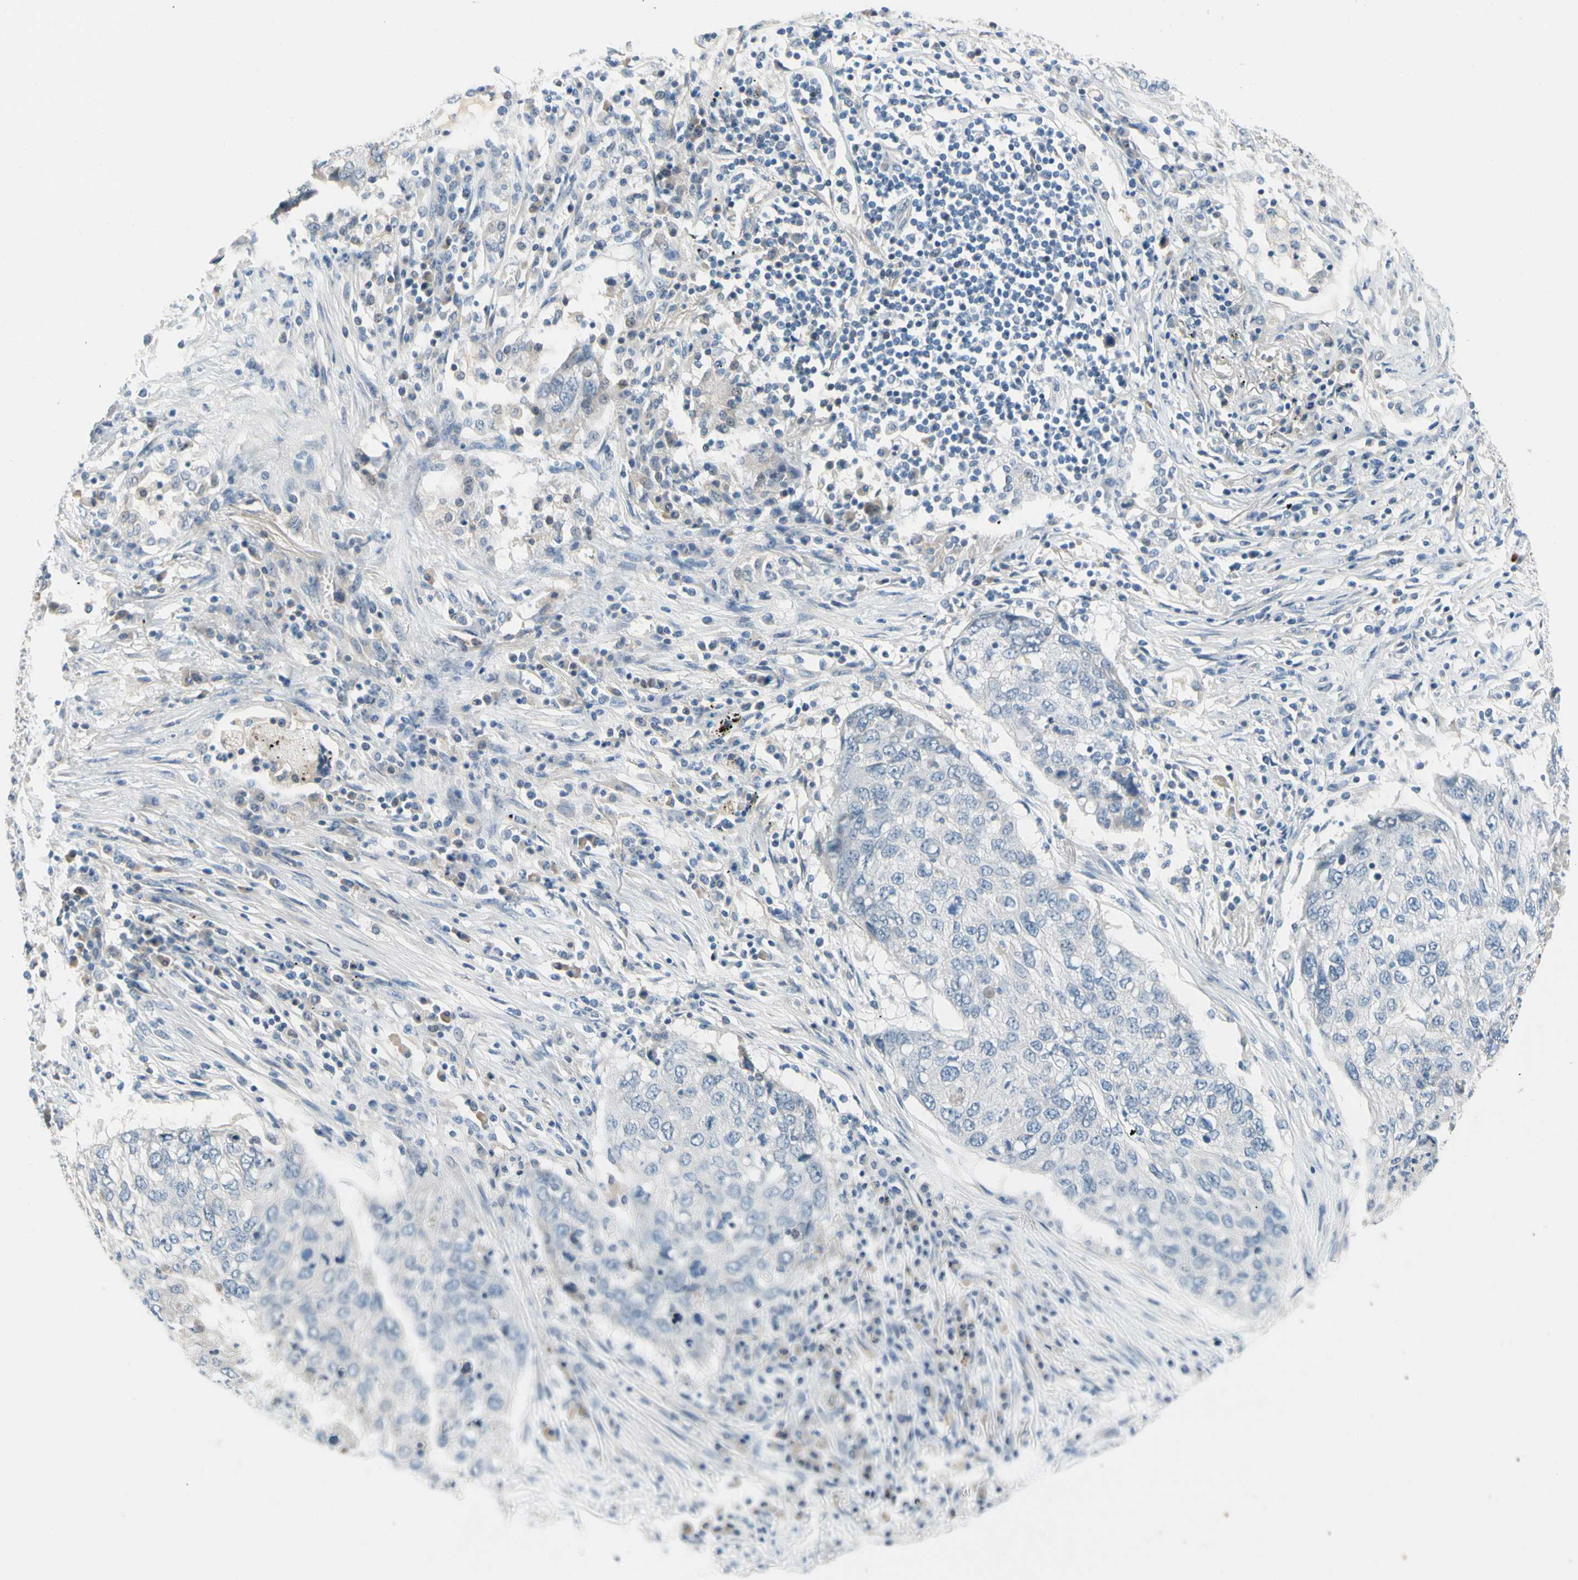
{"staining": {"intensity": "negative", "quantity": "none", "location": "none"}, "tissue": "lung cancer", "cell_type": "Tumor cells", "image_type": "cancer", "snomed": [{"axis": "morphology", "description": "Squamous cell carcinoma, NOS"}, {"axis": "topography", "description": "Lung"}], "caption": "Protein analysis of squamous cell carcinoma (lung) shows no significant positivity in tumor cells.", "gene": "CNDP1", "patient": {"sex": "female", "age": 63}}